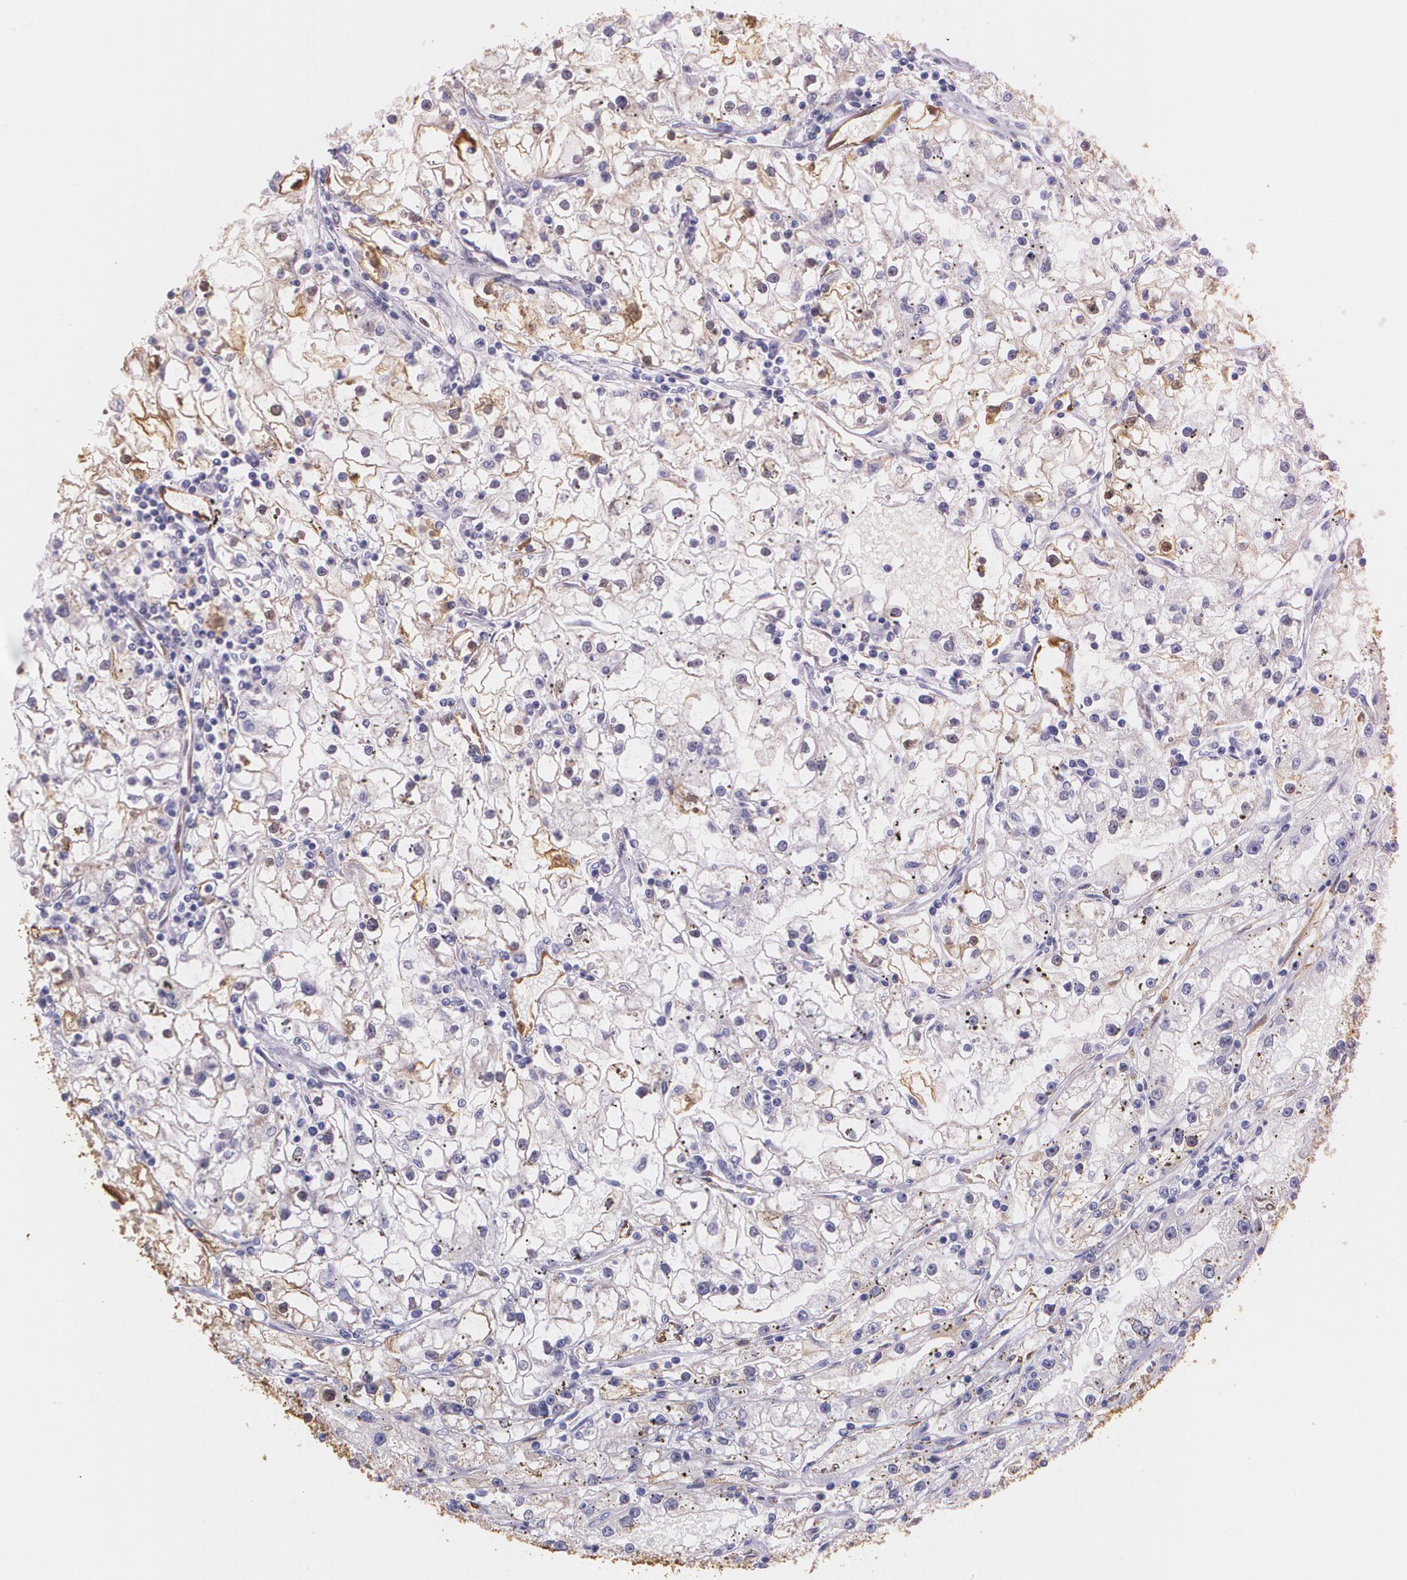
{"staining": {"intensity": "negative", "quantity": "none", "location": "none"}, "tissue": "renal cancer", "cell_type": "Tumor cells", "image_type": "cancer", "snomed": [{"axis": "morphology", "description": "Adenocarcinoma, NOS"}, {"axis": "topography", "description": "Kidney"}], "caption": "Immunohistochemistry (IHC) photomicrograph of human renal adenocarcinoma stained for a protein (brown), which shows no expression in tumor cells. Nuclei are stained in blue.", "gene": "MMP2", "patient": {"sex": "male", "age": 56}}